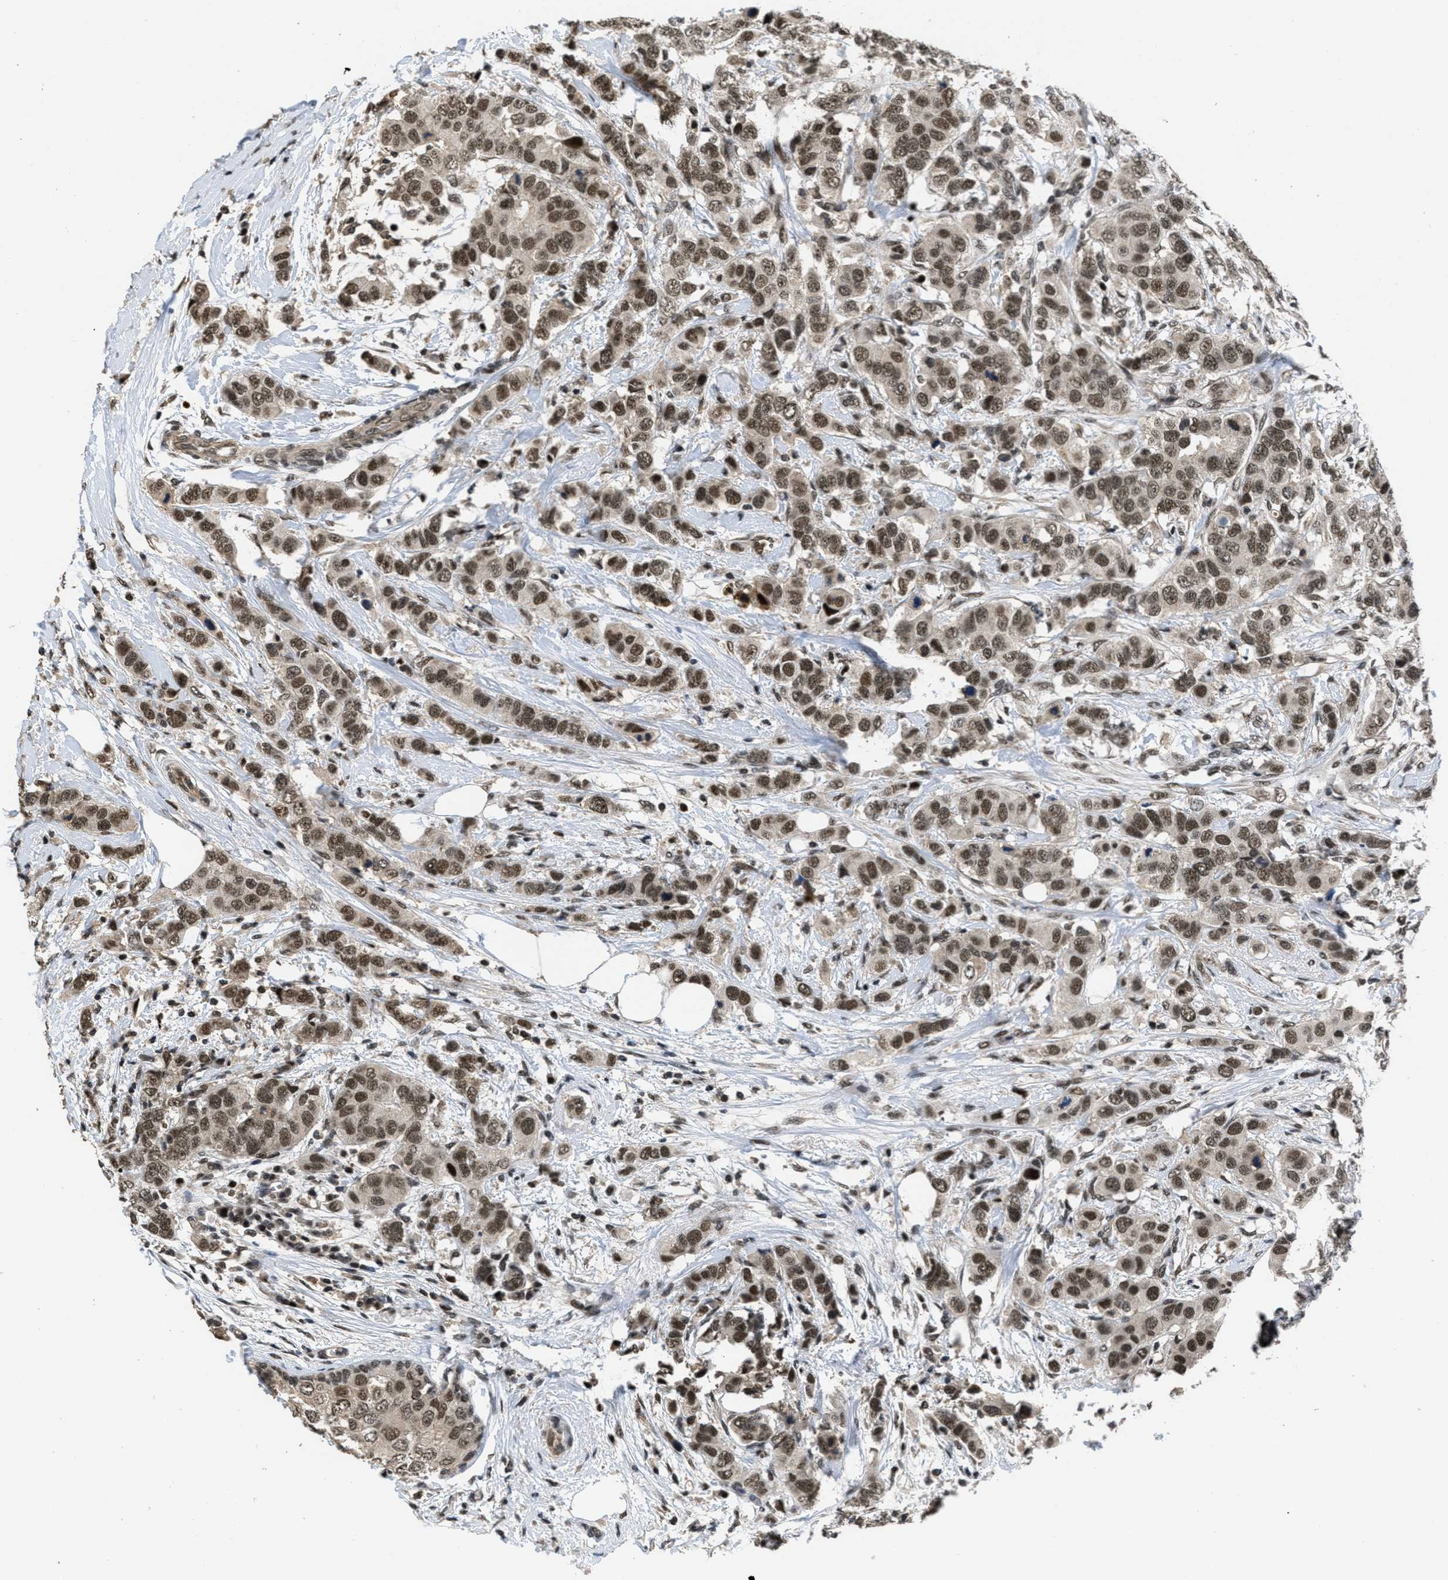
{"staining": {"intensity": "strong", "quantity": ">75%", "location": "cytoplasmic/membranous,nuclear"}, "tissue": "breast cancer", "cell_type": "Tumor cells", "image_type": "cancer", "snomed": [{"axis": "morphology", "description": "Duct carcinoma"}, {"axis": "topography", "description": "Breast"}], "caption": "This photomicrograph displays immunohistochemistry staining of human breast cancer, with high strong cytoplasmic/membranous and nuclear staining in approximately >75% of tumor cells.", "gene": "CUL4B", "patient": {"sex": "female", "age": 50}}